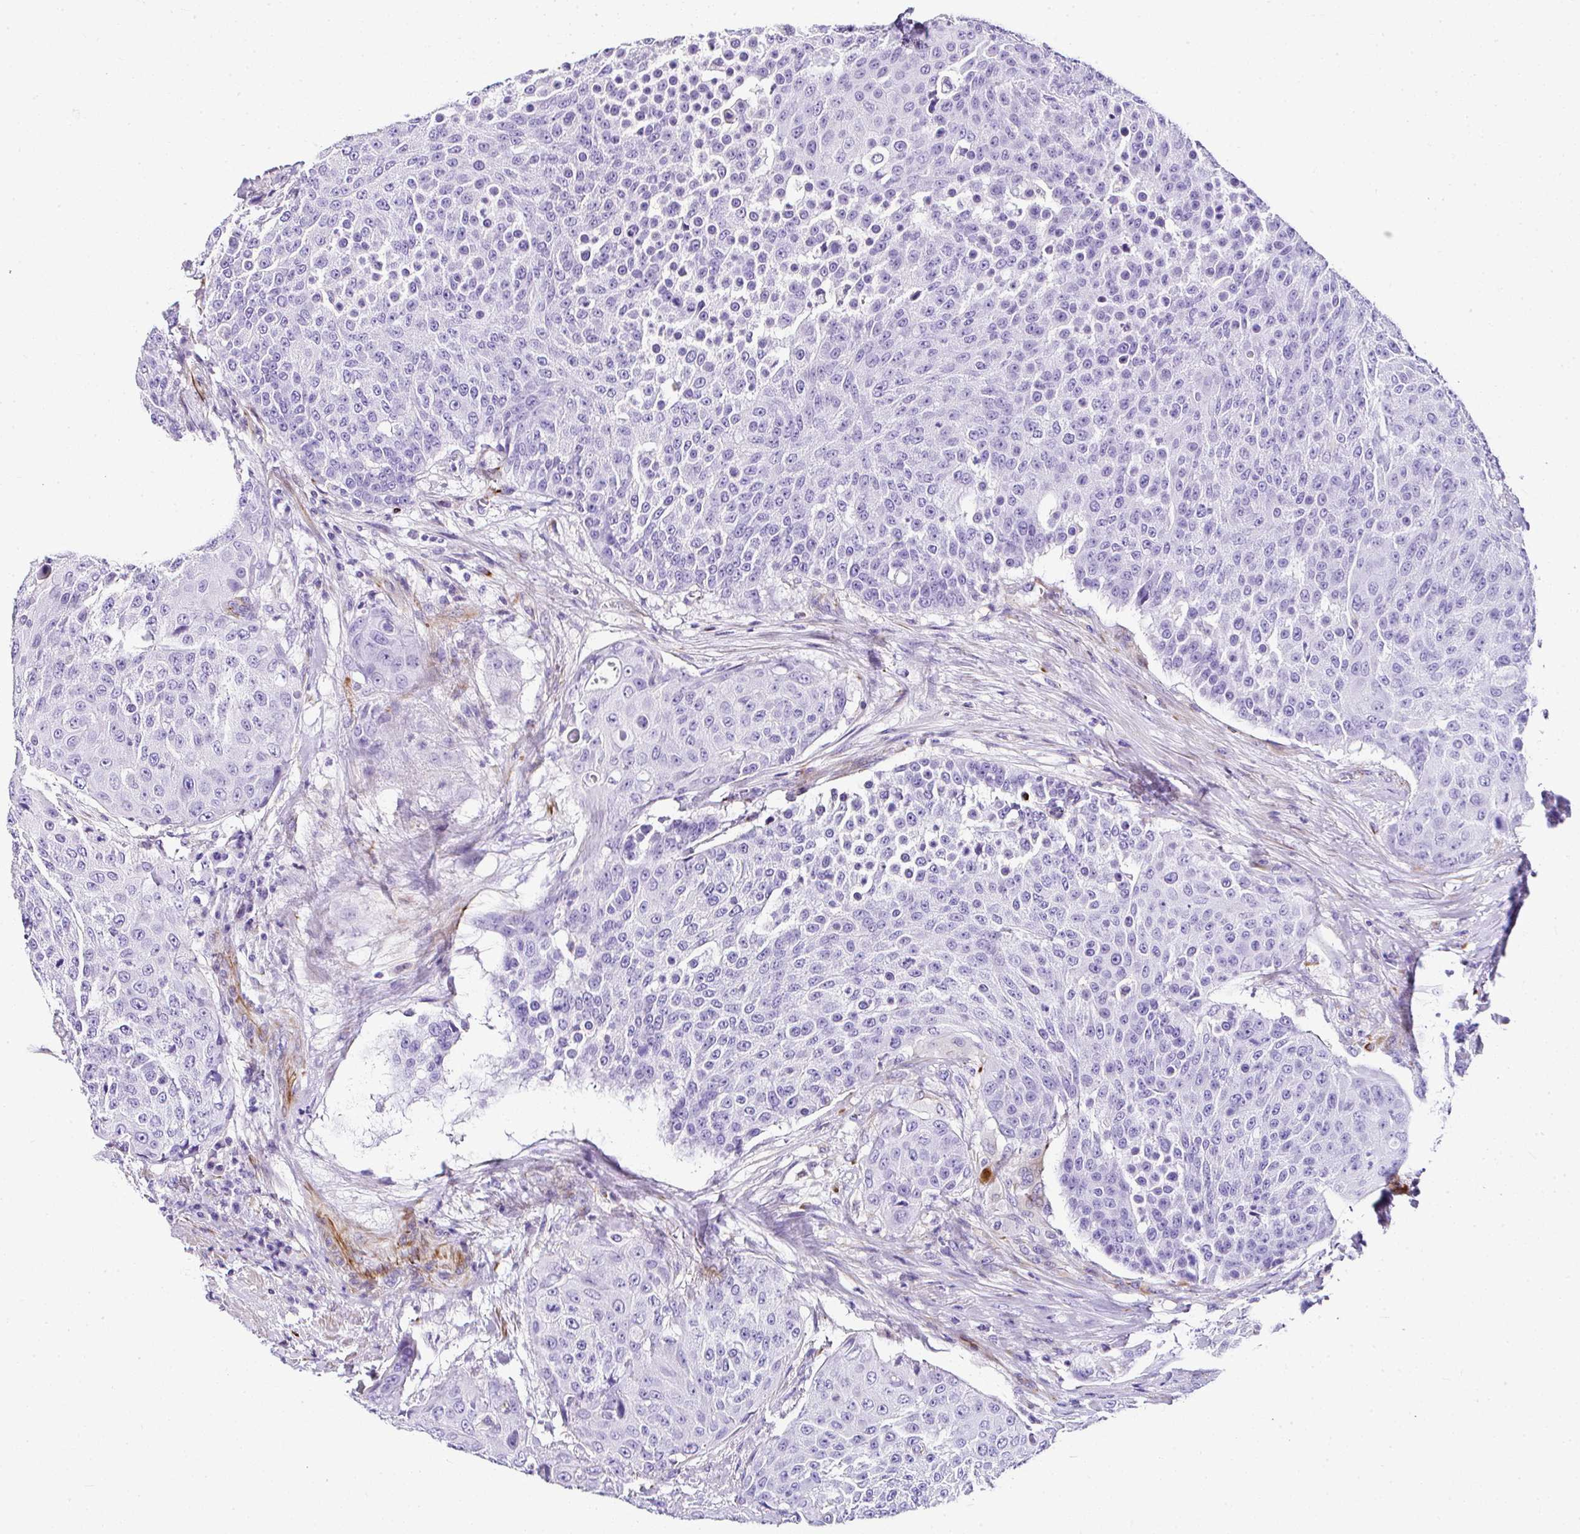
{"staining": {"intensity": "negative", "quantity": "none", "location": "none"}, "tissue": "urothelial cancer", "cell_type": "Tumor cells", "image_type": "cancer", "snomed": [{"axis": "morphology", "description": "Urothelial carcinoma, High grade"}, {"axis": "topography", "description": "Urinary bladder"}], "caption": "Tumor cells are negative for protein expression in human urothelial cancer.", "gene": "DEPDC5", "patient": {"sex": "female", "age": 63}}